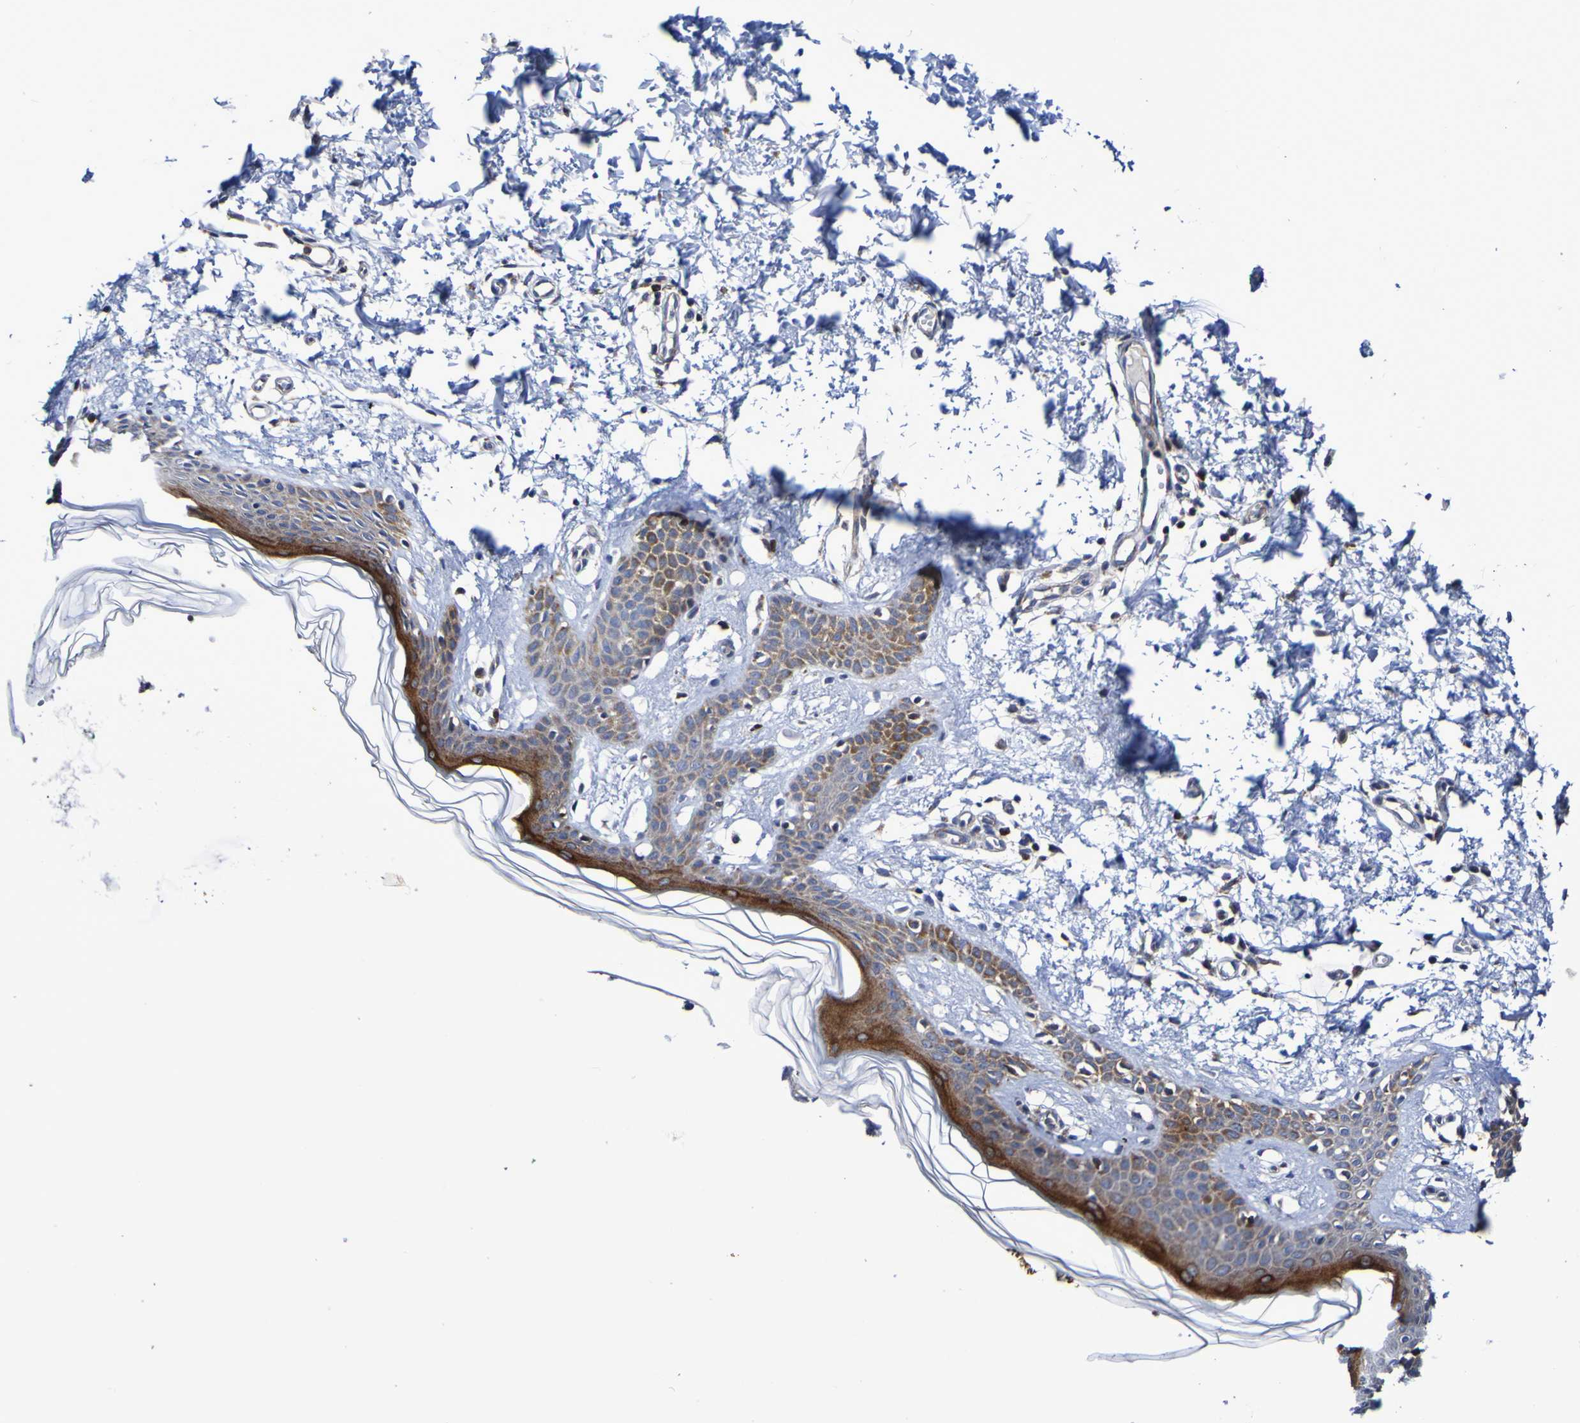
{"staining": {"intensity": "negative", "quantity": "none", "location": "none"}, "tissue": "skin", "cell_type": "Fibroblasts", "image_type": "normal", "snomed": [{"axis": "morphology", "description": "Normal tissue, NOS"}, {"axis": "topography", "description": "Skin"}], "caption": "Immunohistochemistry (IHC) micrograph of normal skin: human skin stained with DAB displays no significant protein positivity in fibroblasts.", "gene": "GJB1", "patient": {"sex": "male", "age": 53}}